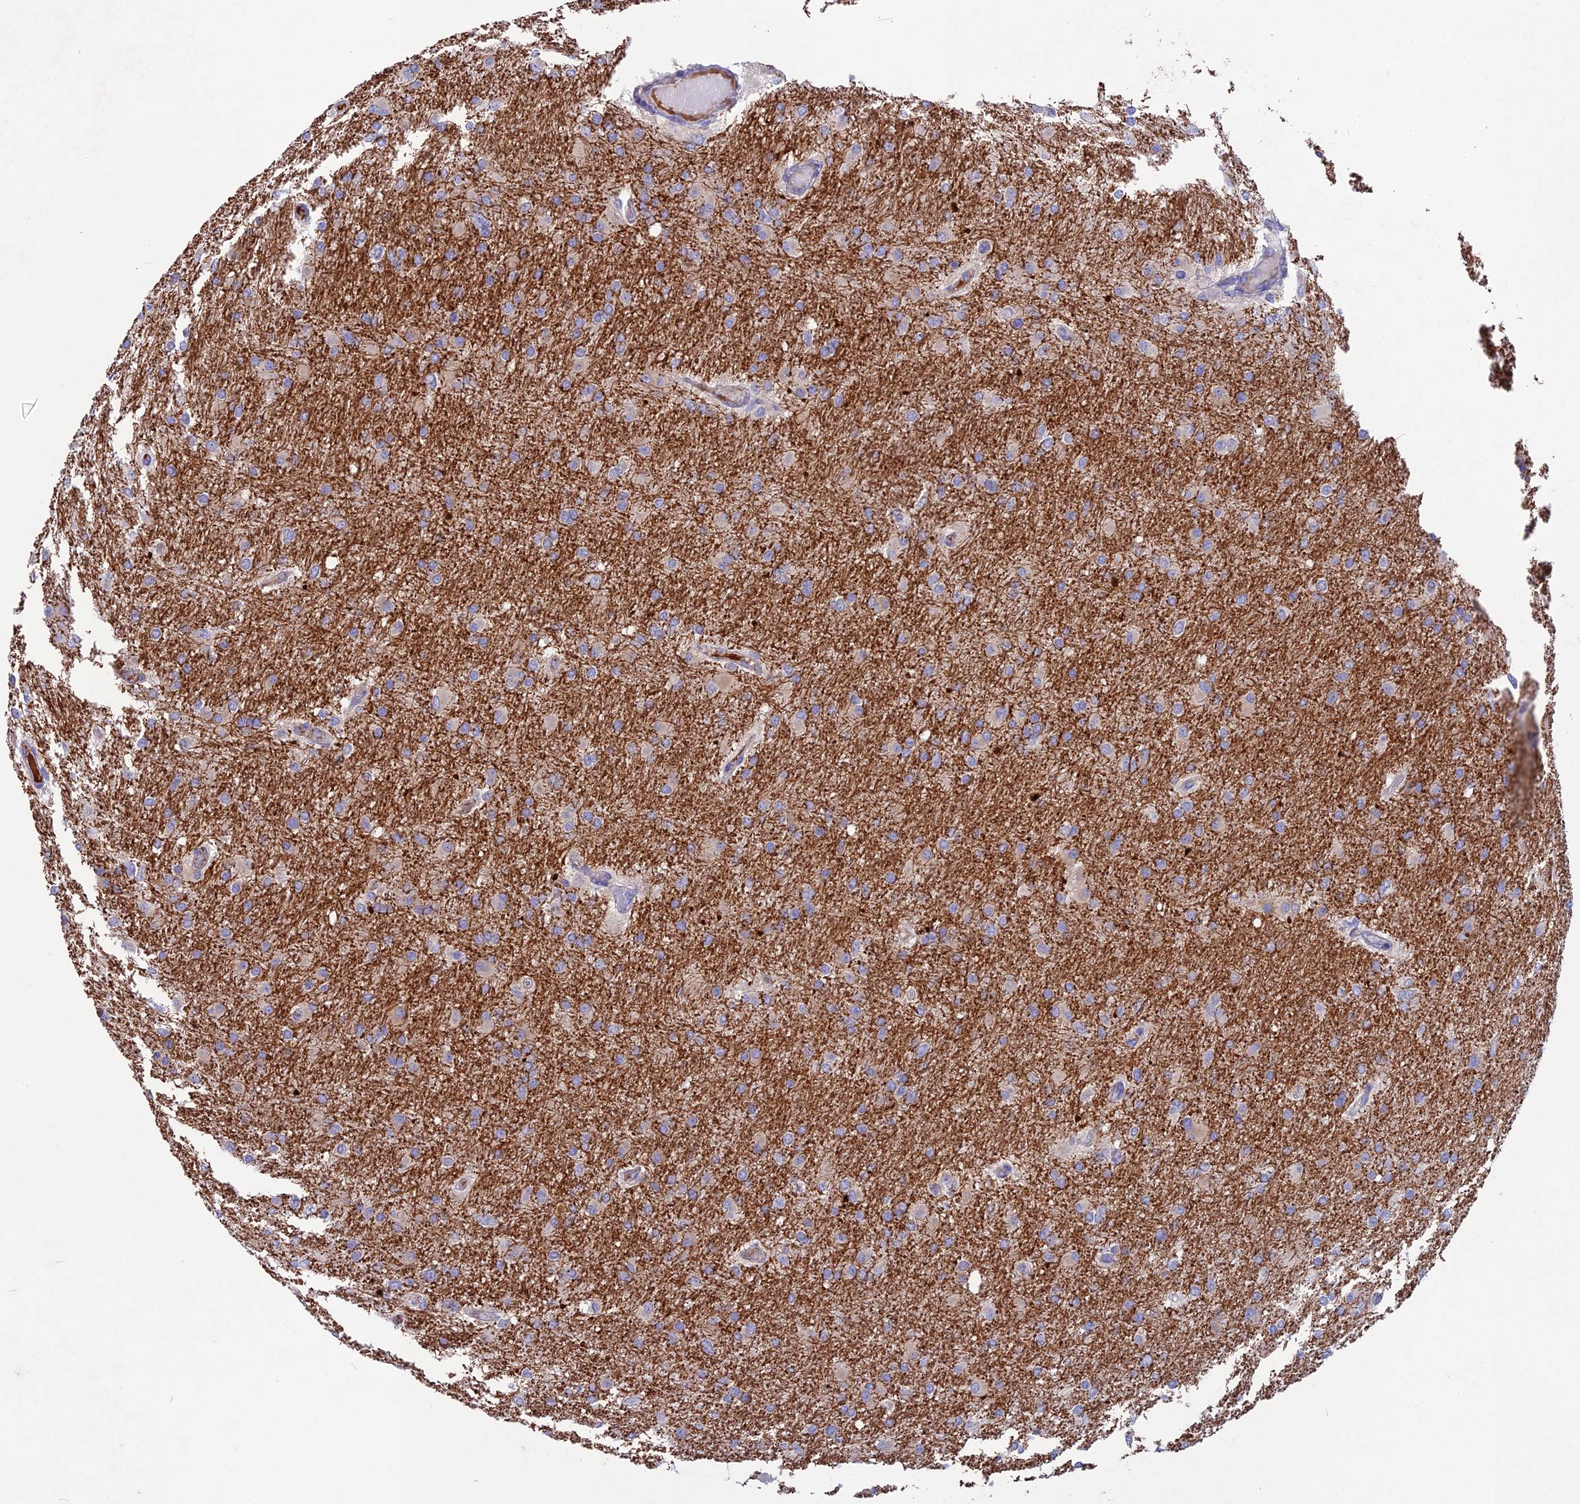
{"staining": {"intensity": "negative", "quantity": "none", "location": "none"}, "tissue": "glioma", "cell_type": "Tumor cells", "image_type": "cancer", "snomed": [{"axis": "morphology", "description": "Glioma, malignant, High grade"}, {"axis": "topography", "description": "Cerebral cortex"}], "caption": "The photomicrograph exhibits no significant positivity in tumor cells of glioma.", "gene": "SNAP91", "patient": {"sex": "female", "age": 36}}